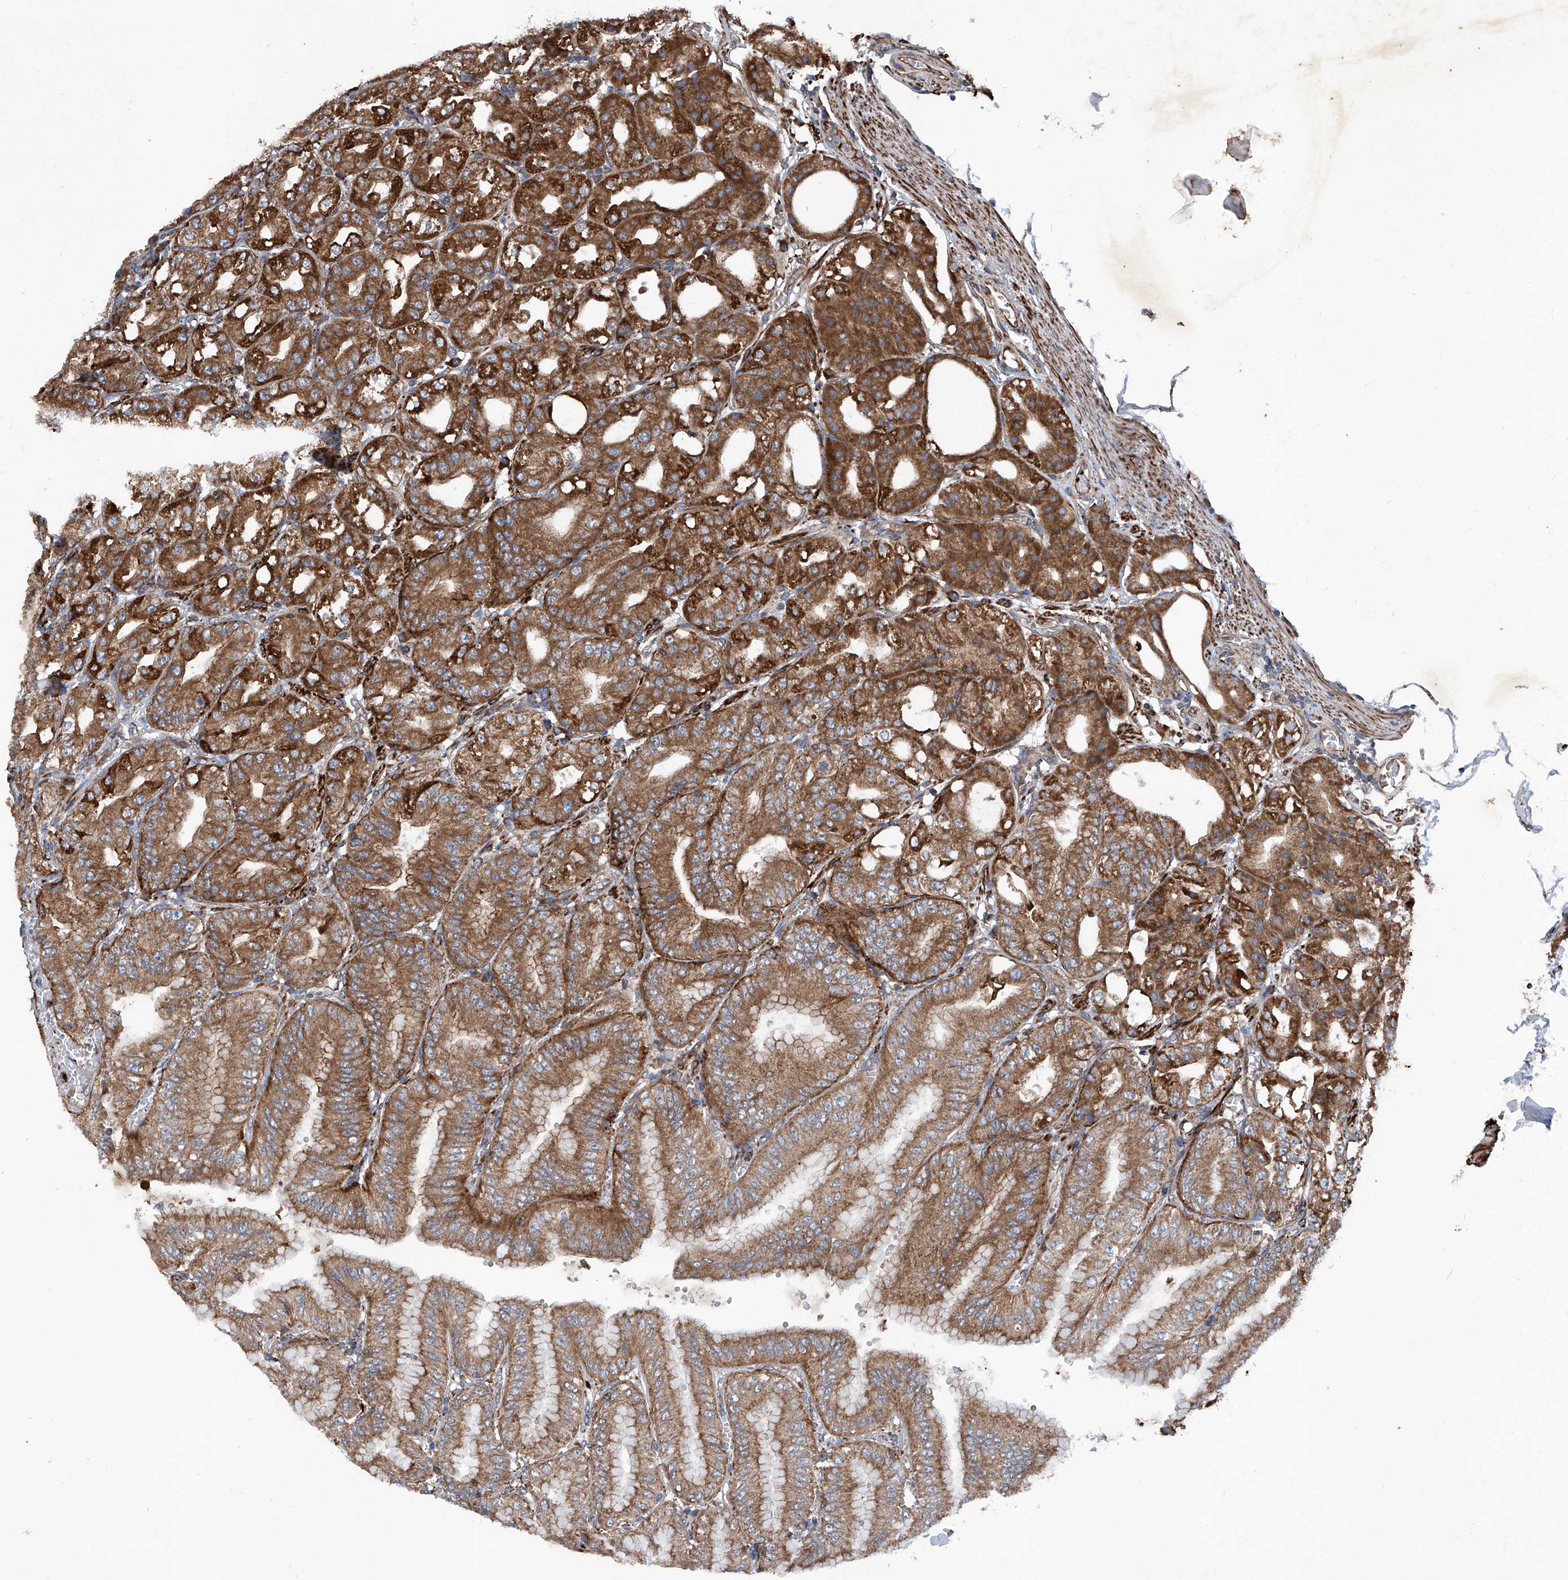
{"staining": {"intensity": "strong", "quantity": ">75%", "location": "cytoplasmic/membranous"}, "tissue": "stomach", "cell_type": "Glandular cells", "image_type": "normal", "snomed": [{"axis": "morphology", "description": "Normal tissue, NOS"}, {"axis": "topography", "description": "Stomach, lower"}], "caption": "Brown immunohistochemical staining in benign stomach displays strong cytoplasmic/membranous expression in about >75% of glandular cells. (IHC, brightfield microscopy, high magnification).", "gene": "ASCC3", "patient": {"sex": "male", "age": 71}}